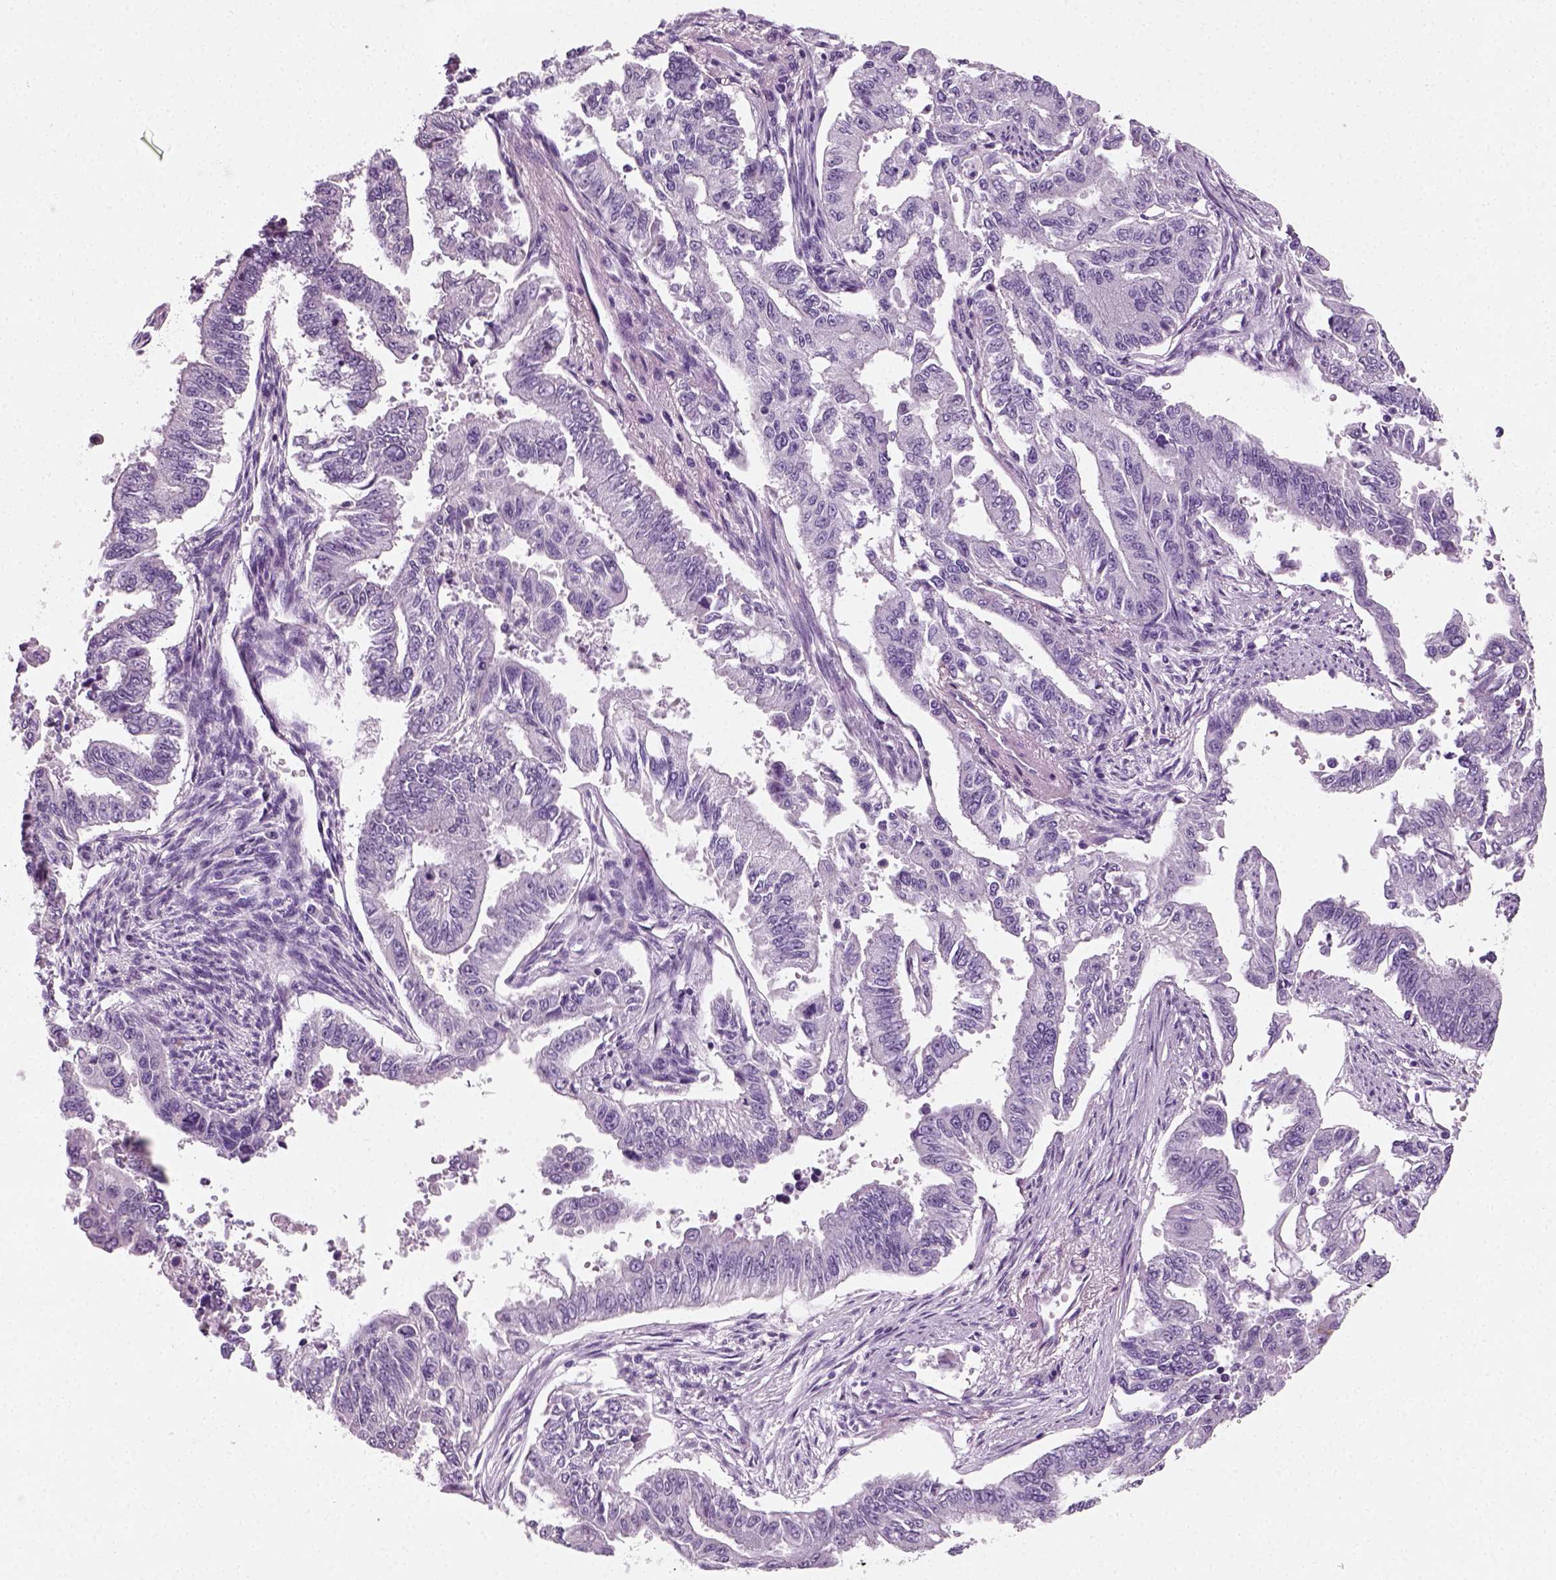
{"staining": {"intensity": "negative", "quantity": "none", "location": "none"}, "tissue": "endometrial cancer", "cell_type": "Tumor cells", "image_type": "cancer", "snomed": [{"axis": "morphology", "description": "Adenocarcinoma, NOS"}, {"axis": "topography", "description": "Uterus"}], "caption": "Tumor cells show no significant protein staining in endometrial cancer.", "gene": "SPATA31E1", "patient": {"sex": "female", "age": 59}}